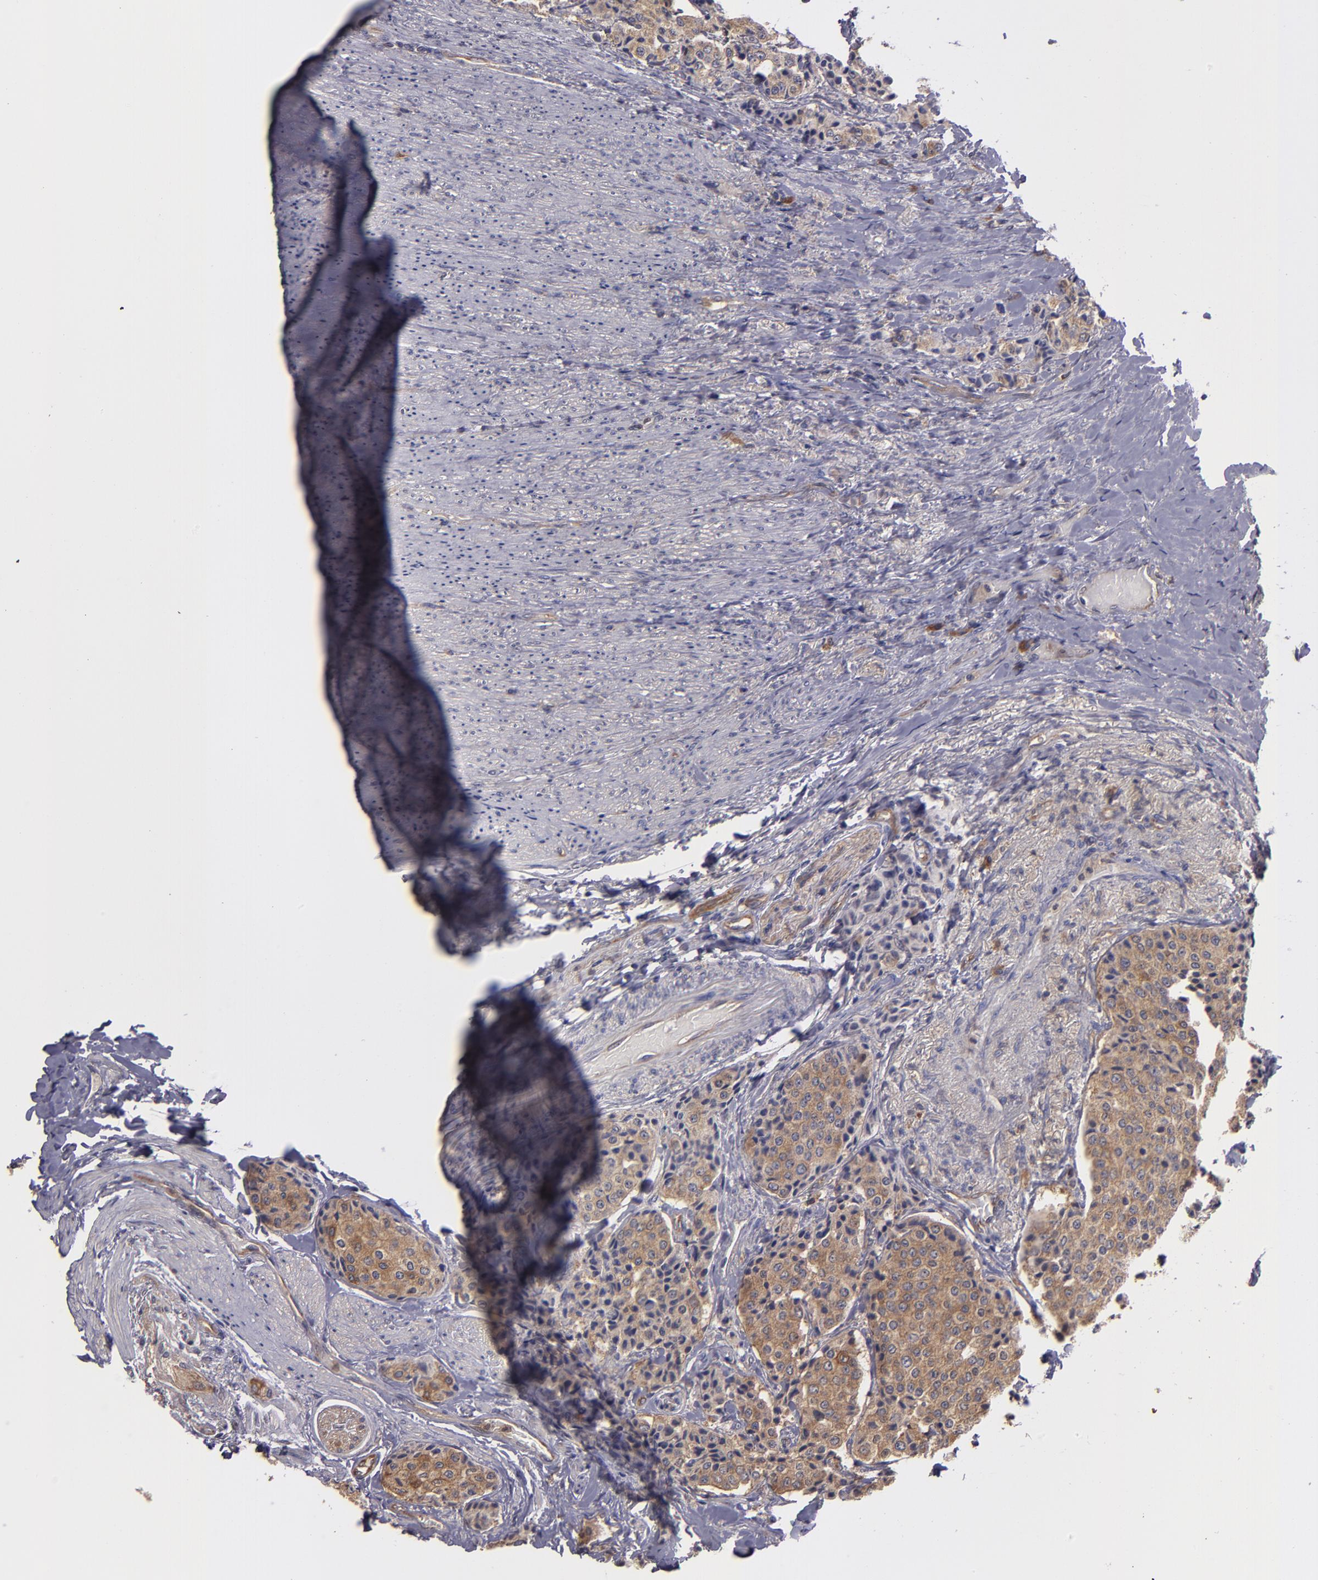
{"staining": {"intensity": "moderate", "quantity": ">75%", "location": "cytoplasmic/membranous"}, "tissue": "carcinoid", "cell_type": "Tumor cells", "image_type": "cancer", "snomed": [{"axis": "morphology", "description": "Carcinoid, malignant, NOS"}, {"axis": "topography", "description": "Colon"}], "caption": "IHC micrograph of malignant carcinoid stained for a protein (brown), which exhibits medium levels of moderate cytoplasmic/membranous positivity in approximately >75% of tumor cells.", "gene": "CARS1", "patient": {"sex": "female", "age": 61}}